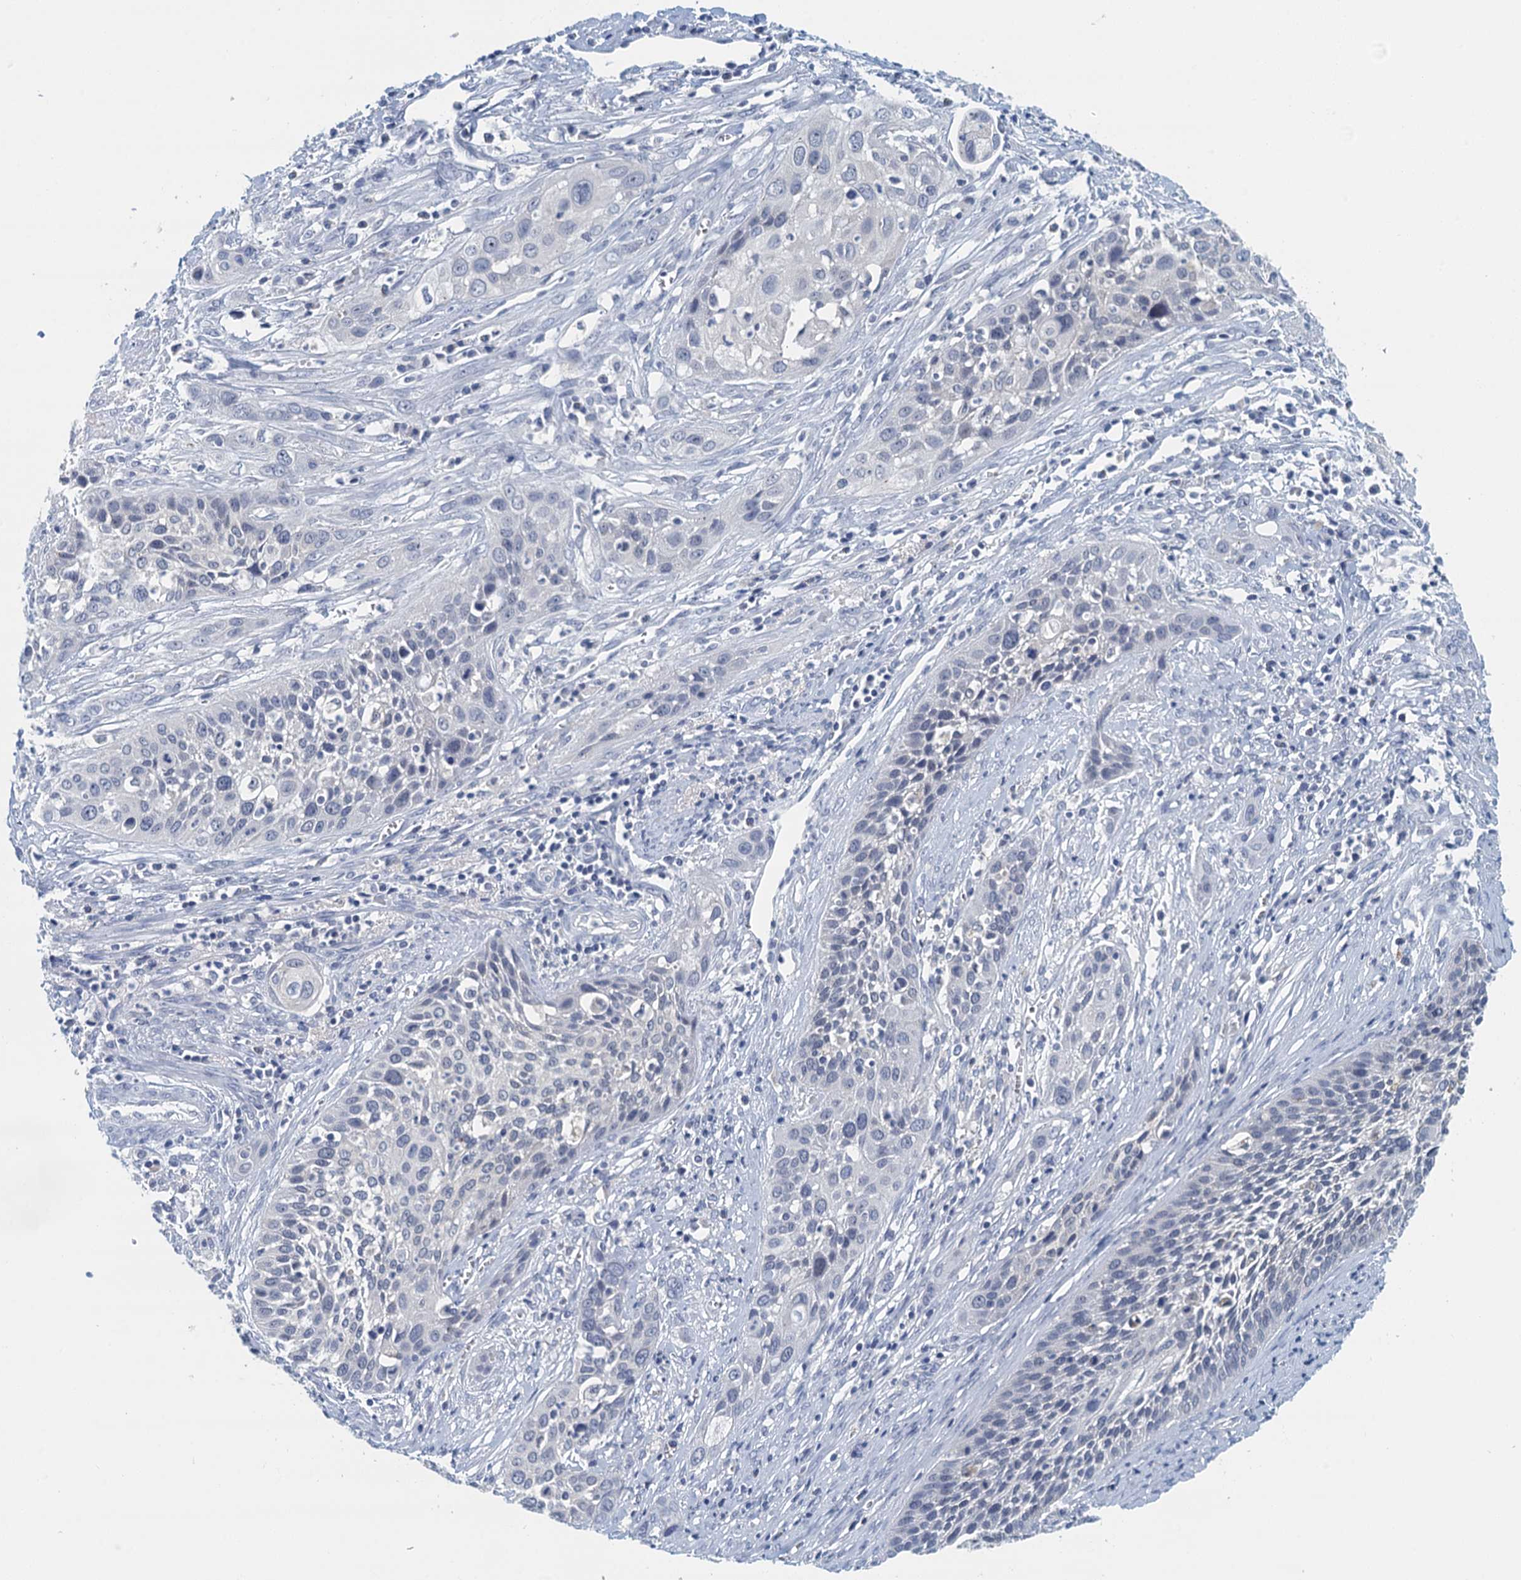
{"staining": {"intensity": "negative", "quantity": "none", "location": "none"}, "tissue": "cervical cancer", "cell_type": "Tumor cells", "image_type": "cancer", "snomed": [{"axis": "morphology", "description": "Squamous cell carcinoma, NOS"}, {"axis": "topography", "description": "Cervix"}], "caption": "Tumor cells show no significant protein staining in cervical cancer (squamous cell carcinoma).", "gene": "NUBP2", "patient": {"sex": "female", "age": 34}}